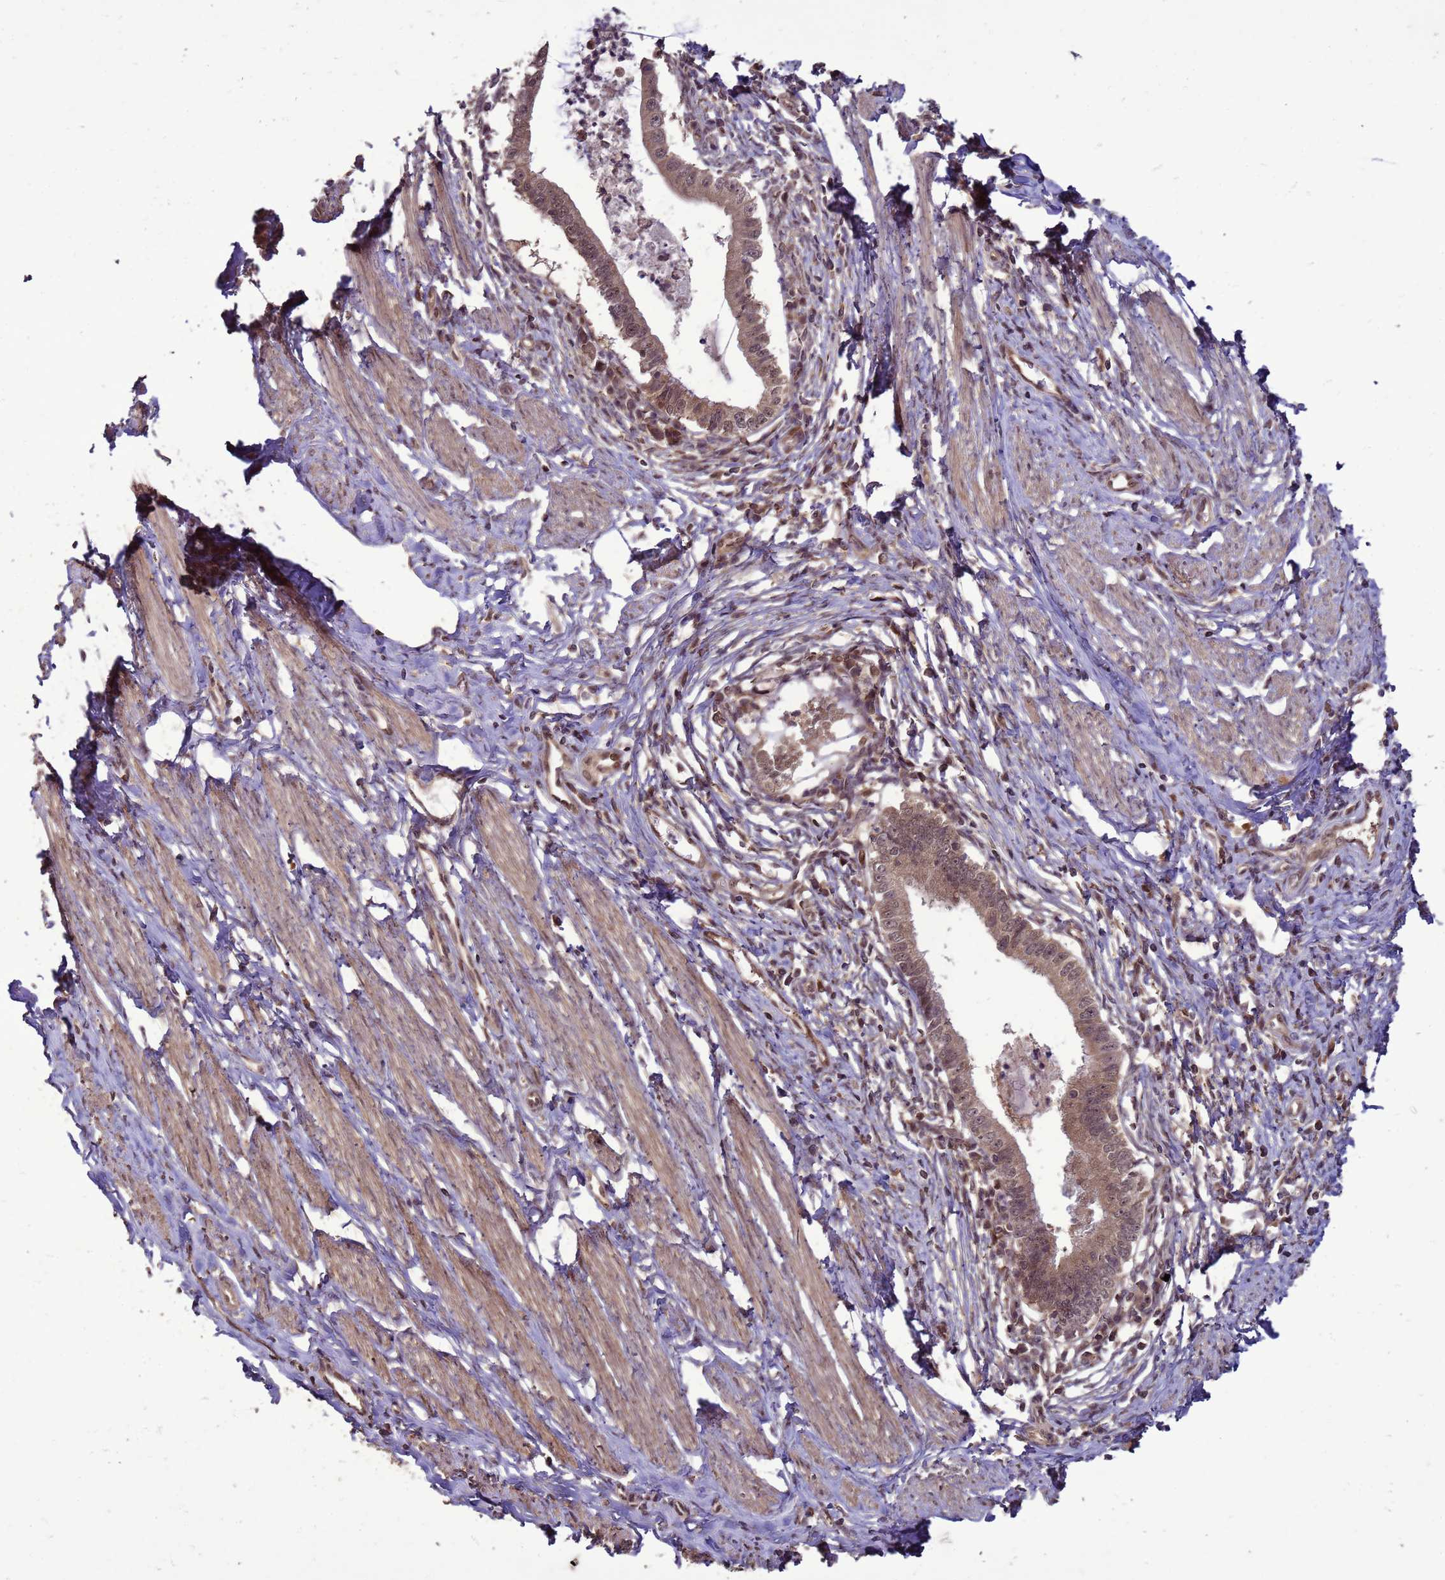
{"staining": {"intensity": "moderate", "quantity": ">75%", "location": "cytoplasmic/membranous,nuclear"}, "tissue": "cervical cancer", "cell_type": "Tumor cells", "image_type": "cancer", "snomed": [{"axis": "morphology", "description": "Adenocarcinoma, NOS"}, {"axis": "topography", "description": "Cervix"}], "caption": "IHC of human cervical adenocarcinoma demonstrates medium levels of moderate cytoplasmic/membranous and nuclear expression in about >75% of tumor cells.", "gene": "CRBN", "patient": {"sex": "female", "age": 36}}